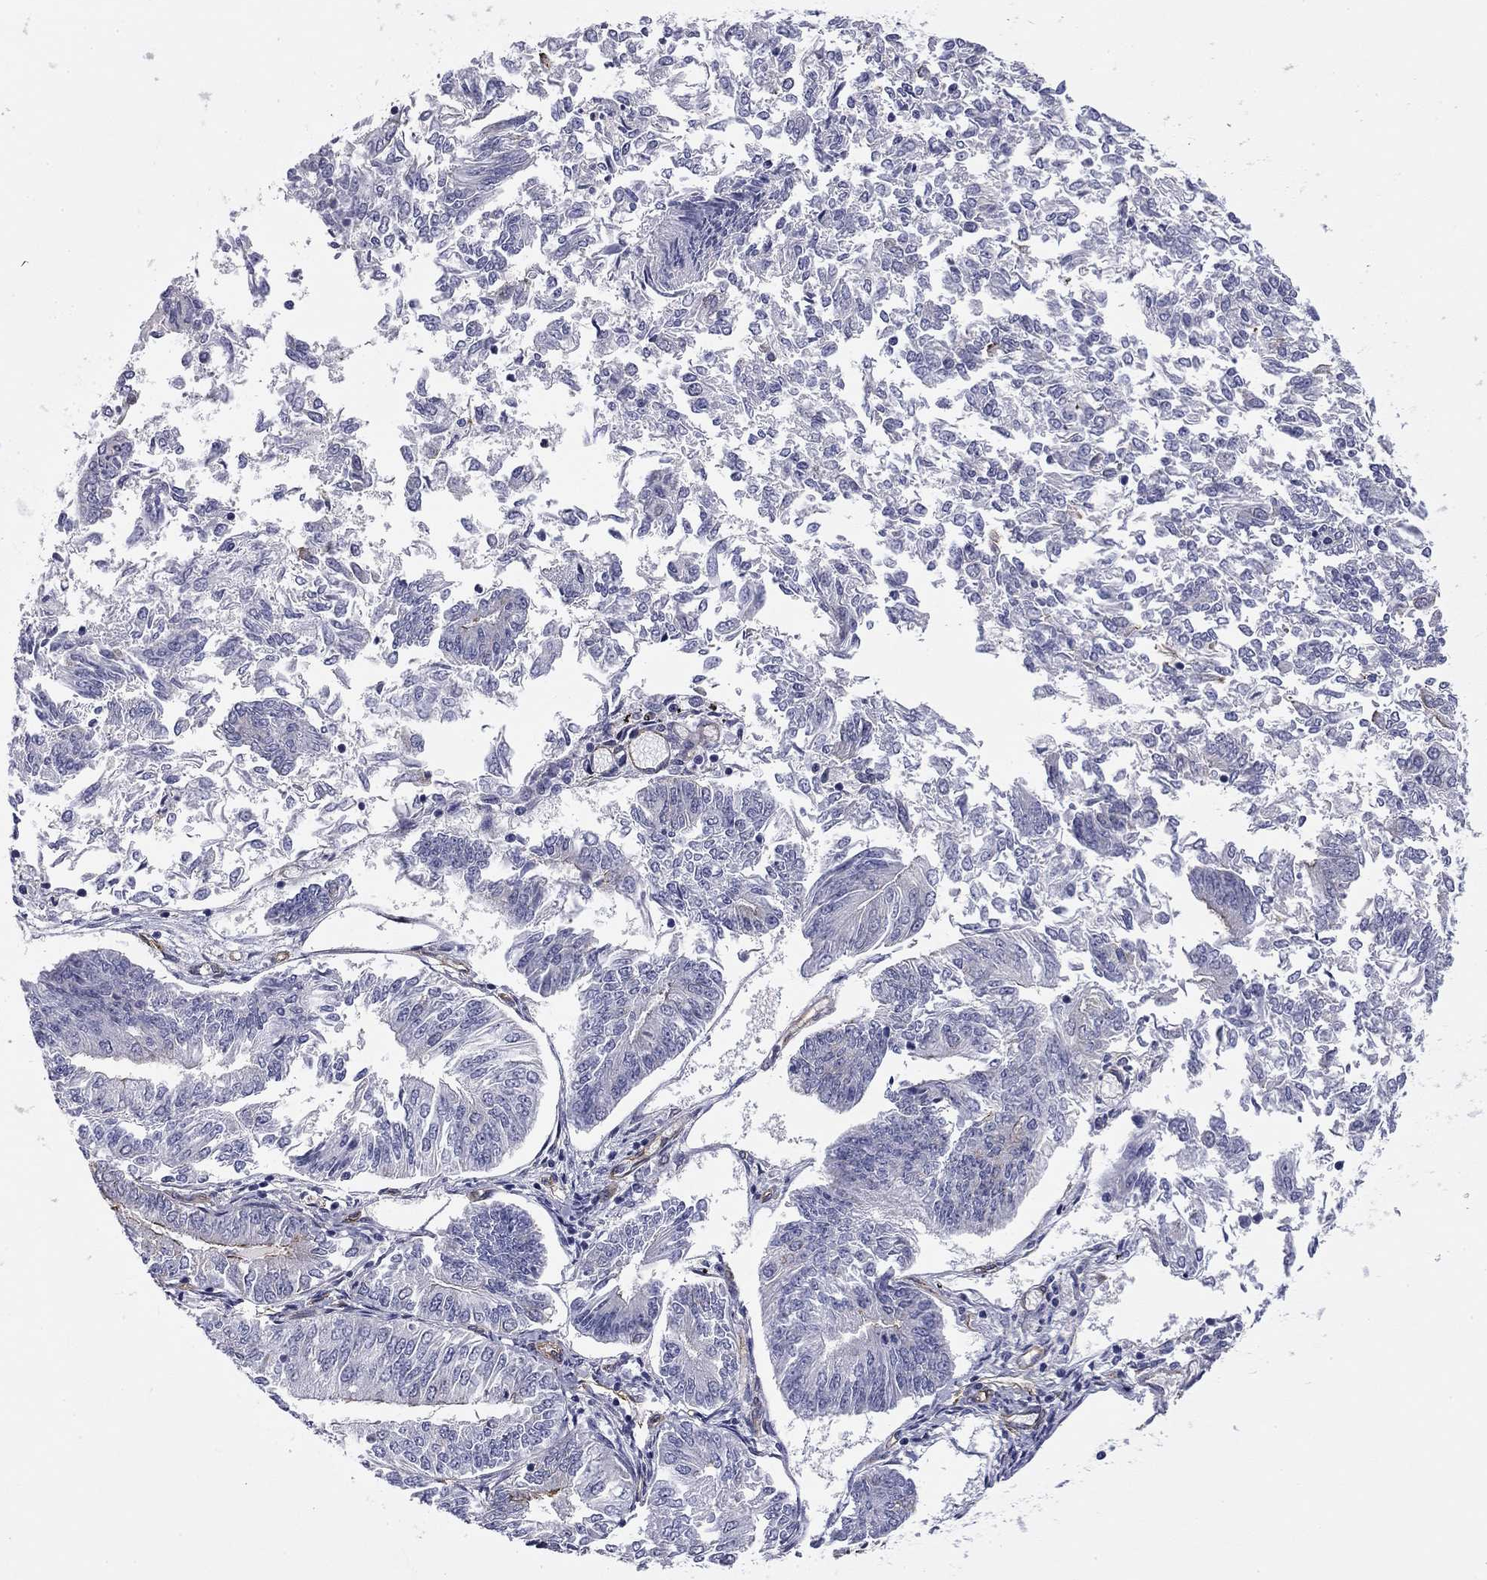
{"staining": {"intensity": "negative", "quantity": "none", "location": "none"}, "tissue": "endometrial cancer", "cell_type": "Tumor cells", "image_type": "cancer", "snomed": [{"axis": "morphology", "description": "Adenocarcinoma, NOS"}, {"axis": "topography", "description": "Endometrium"}], "caption": "This is an IHC image of human endometrial cancer. There is no expression in tumor cells.", "gene": "TCHH", "patient": {"sex": "female", "age": 58}}